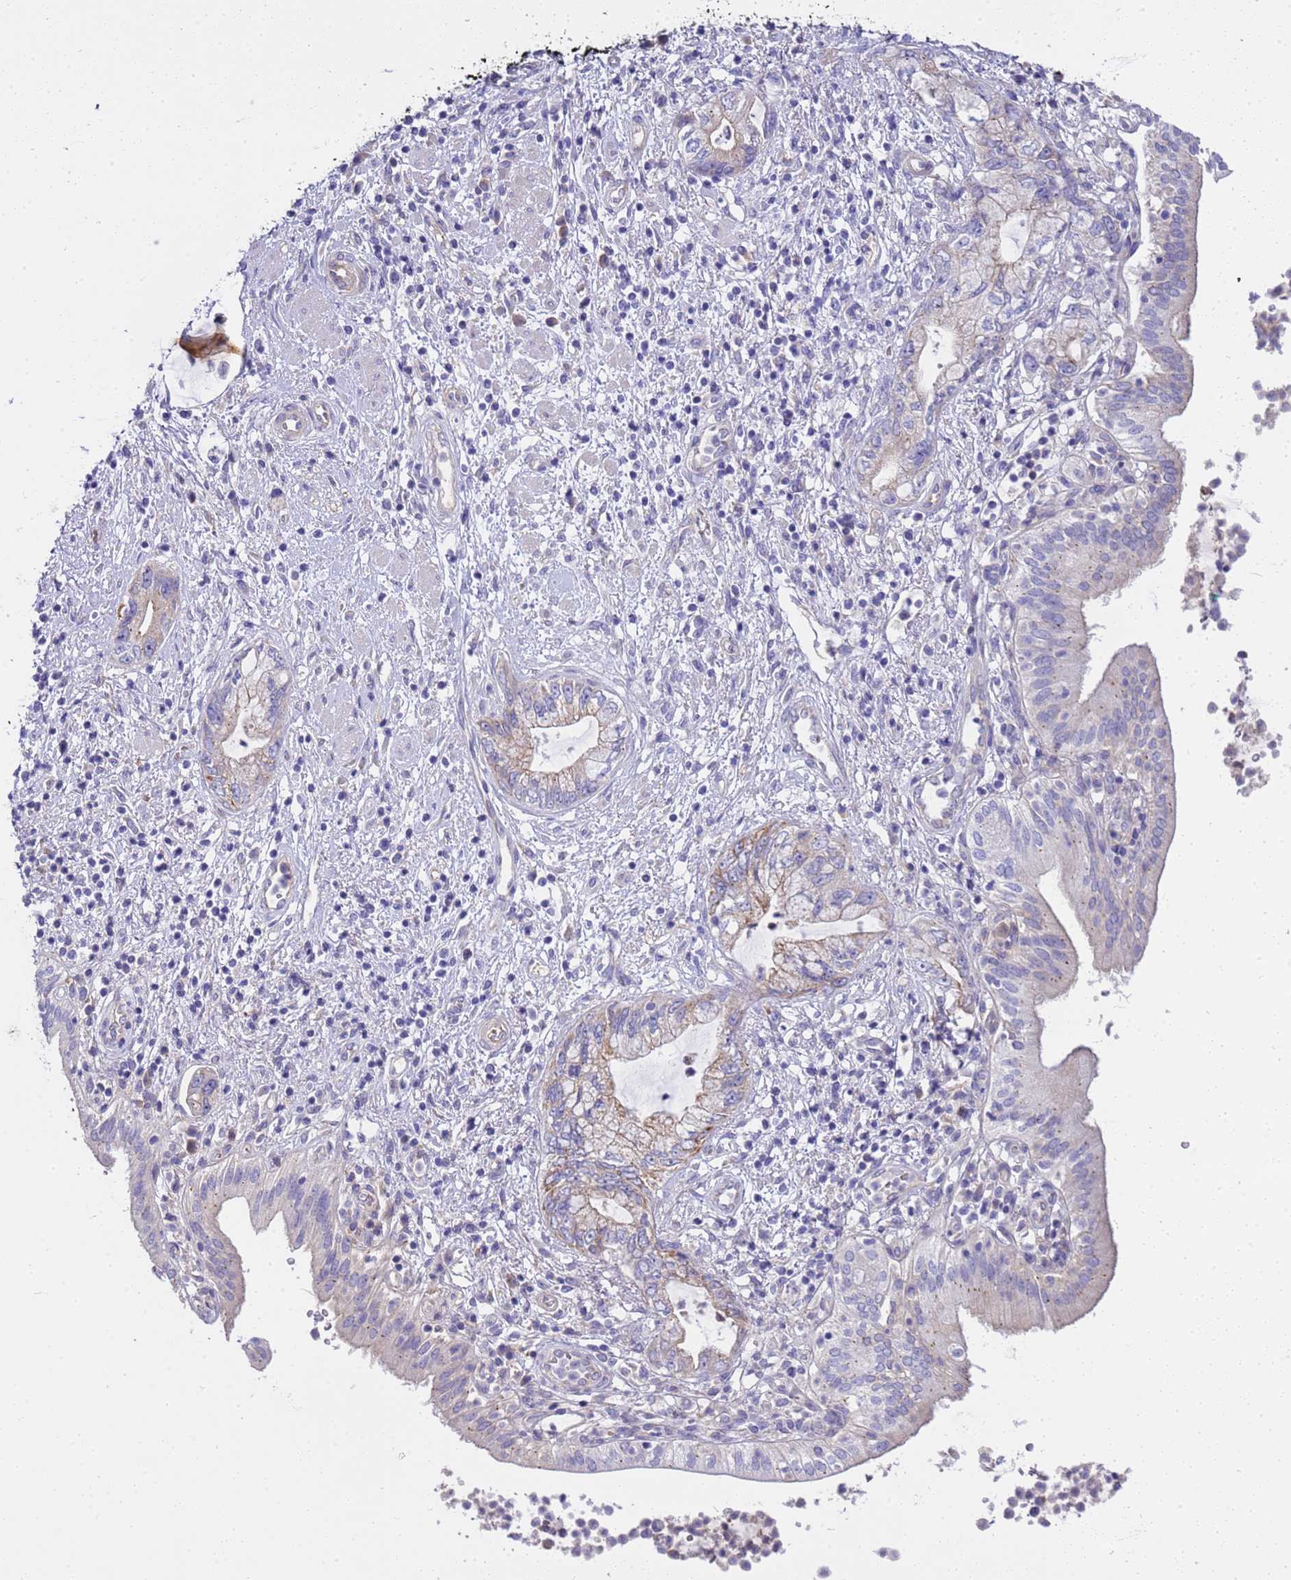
{"staining": {"intensity": "weak", "quantity": "<25%", "location": "cytoplasmic/membranous"}, "tissue": "pancreatic cancer", "cell_type": "Tumor cells", "image_type": "cancer", "snomed": [{"axis": "morphology", "description": "Adenocarcinoma, NOS"}, {"axis": "topography", "description": "Pancreas"}], "caption": "Immunohistochemistry of pancreatic cancer (adenocarcinoma) exhibits no staining in tumor cells.", "gene": "RIPPLY2", "patient": {"sex": "female", "age": 73}}